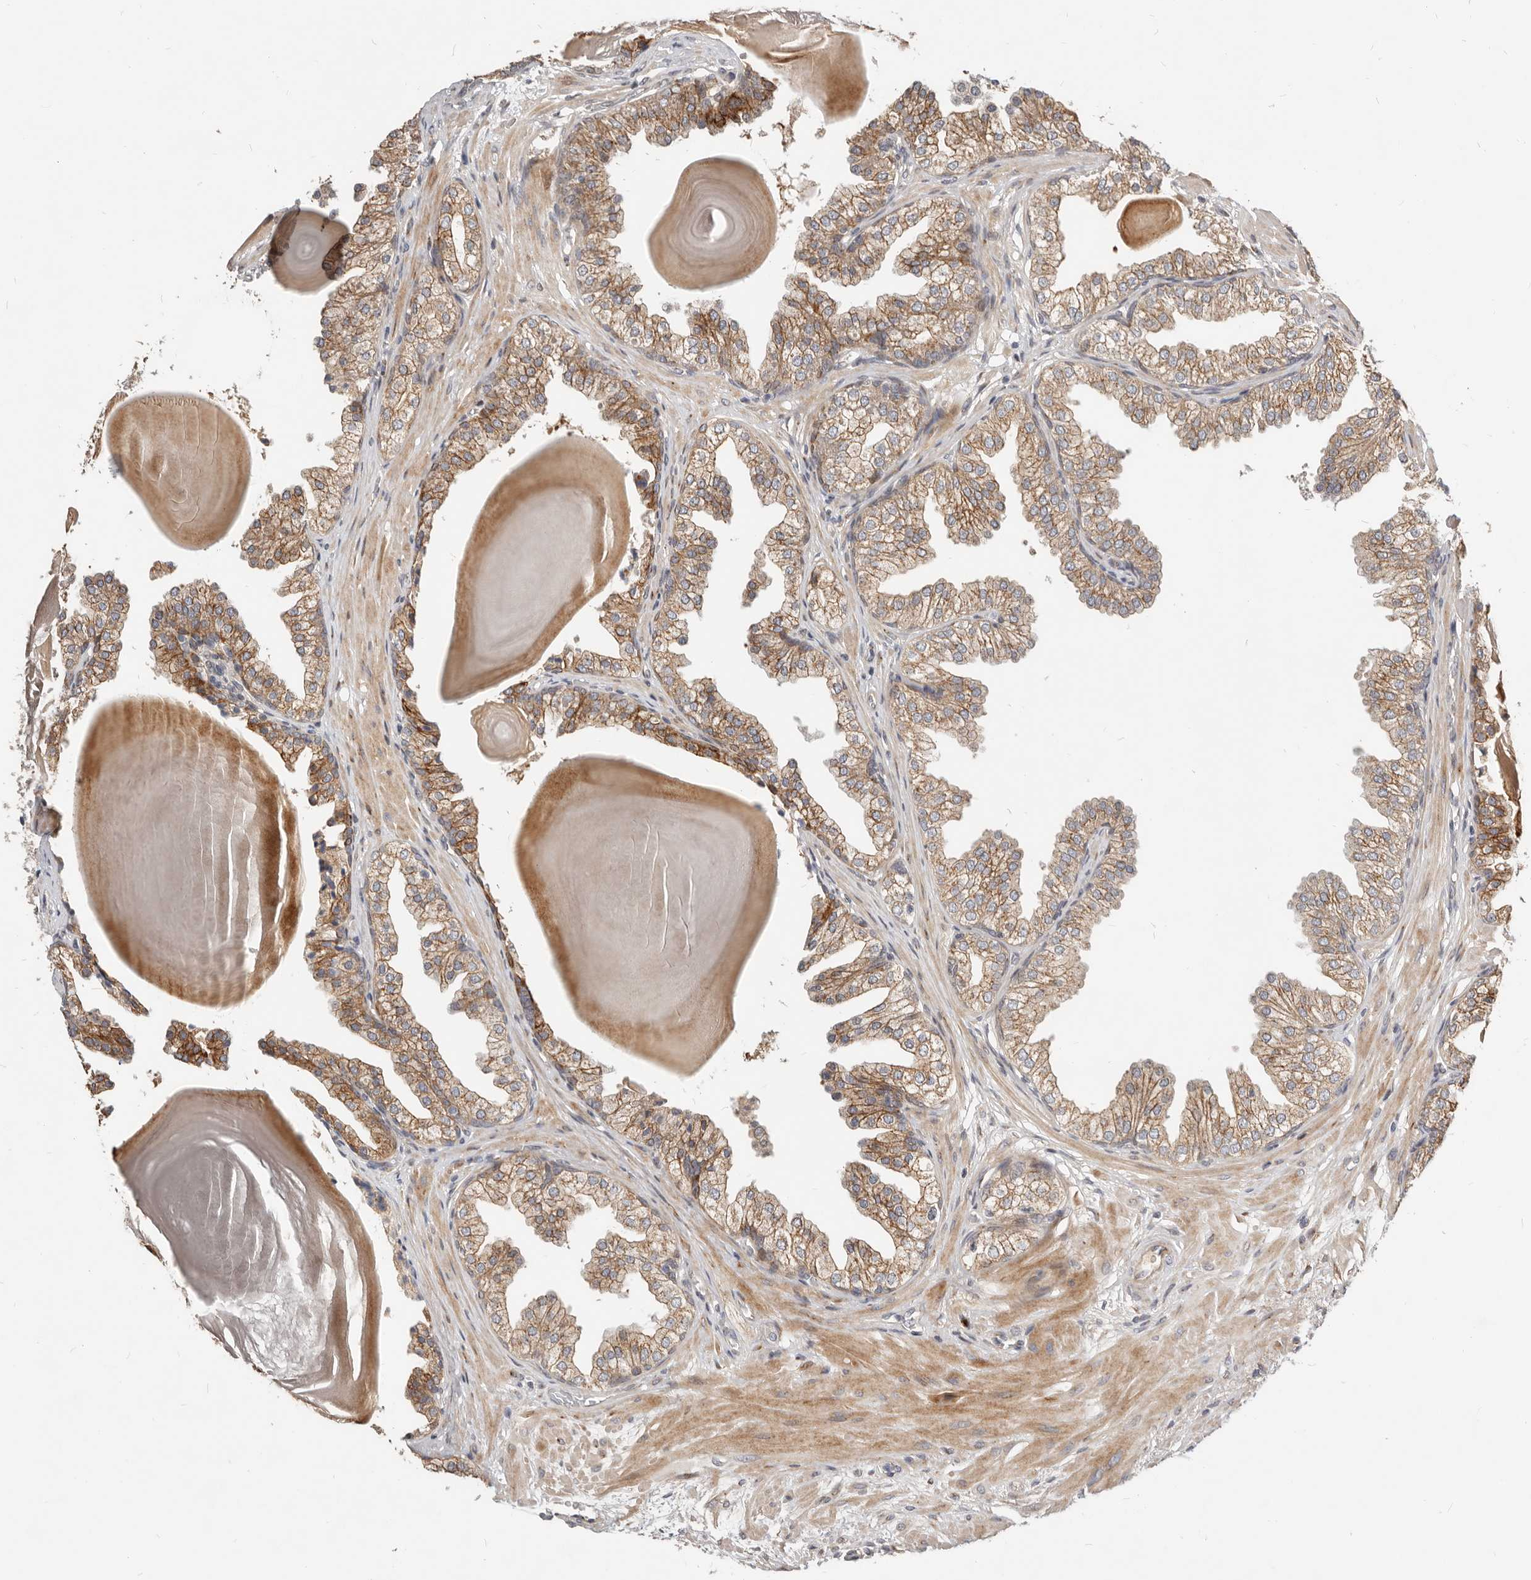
{"staining": {"intensity": "moderate", "quantity": ">75%", "location": "cytoplasmic/membranous"}, "tissue": "prostate", "cell_type": "Glandular cells", "image_type": "normal", "snomed": [{"axis": "morphology", "description": "Normal tissue, NOS"}, {"axis": "topography", "description": "Prostate"}], "caption": "Benign prostate was stained to show a protein in brown. There is medium levels of moderate cytoplasmic/membranous expression in about >75% of glandular cells. (IHC, brightfield microscopy, high magnification).", "gene": "NPY4R2", "patient": {"sex": "male", "age": 48}}